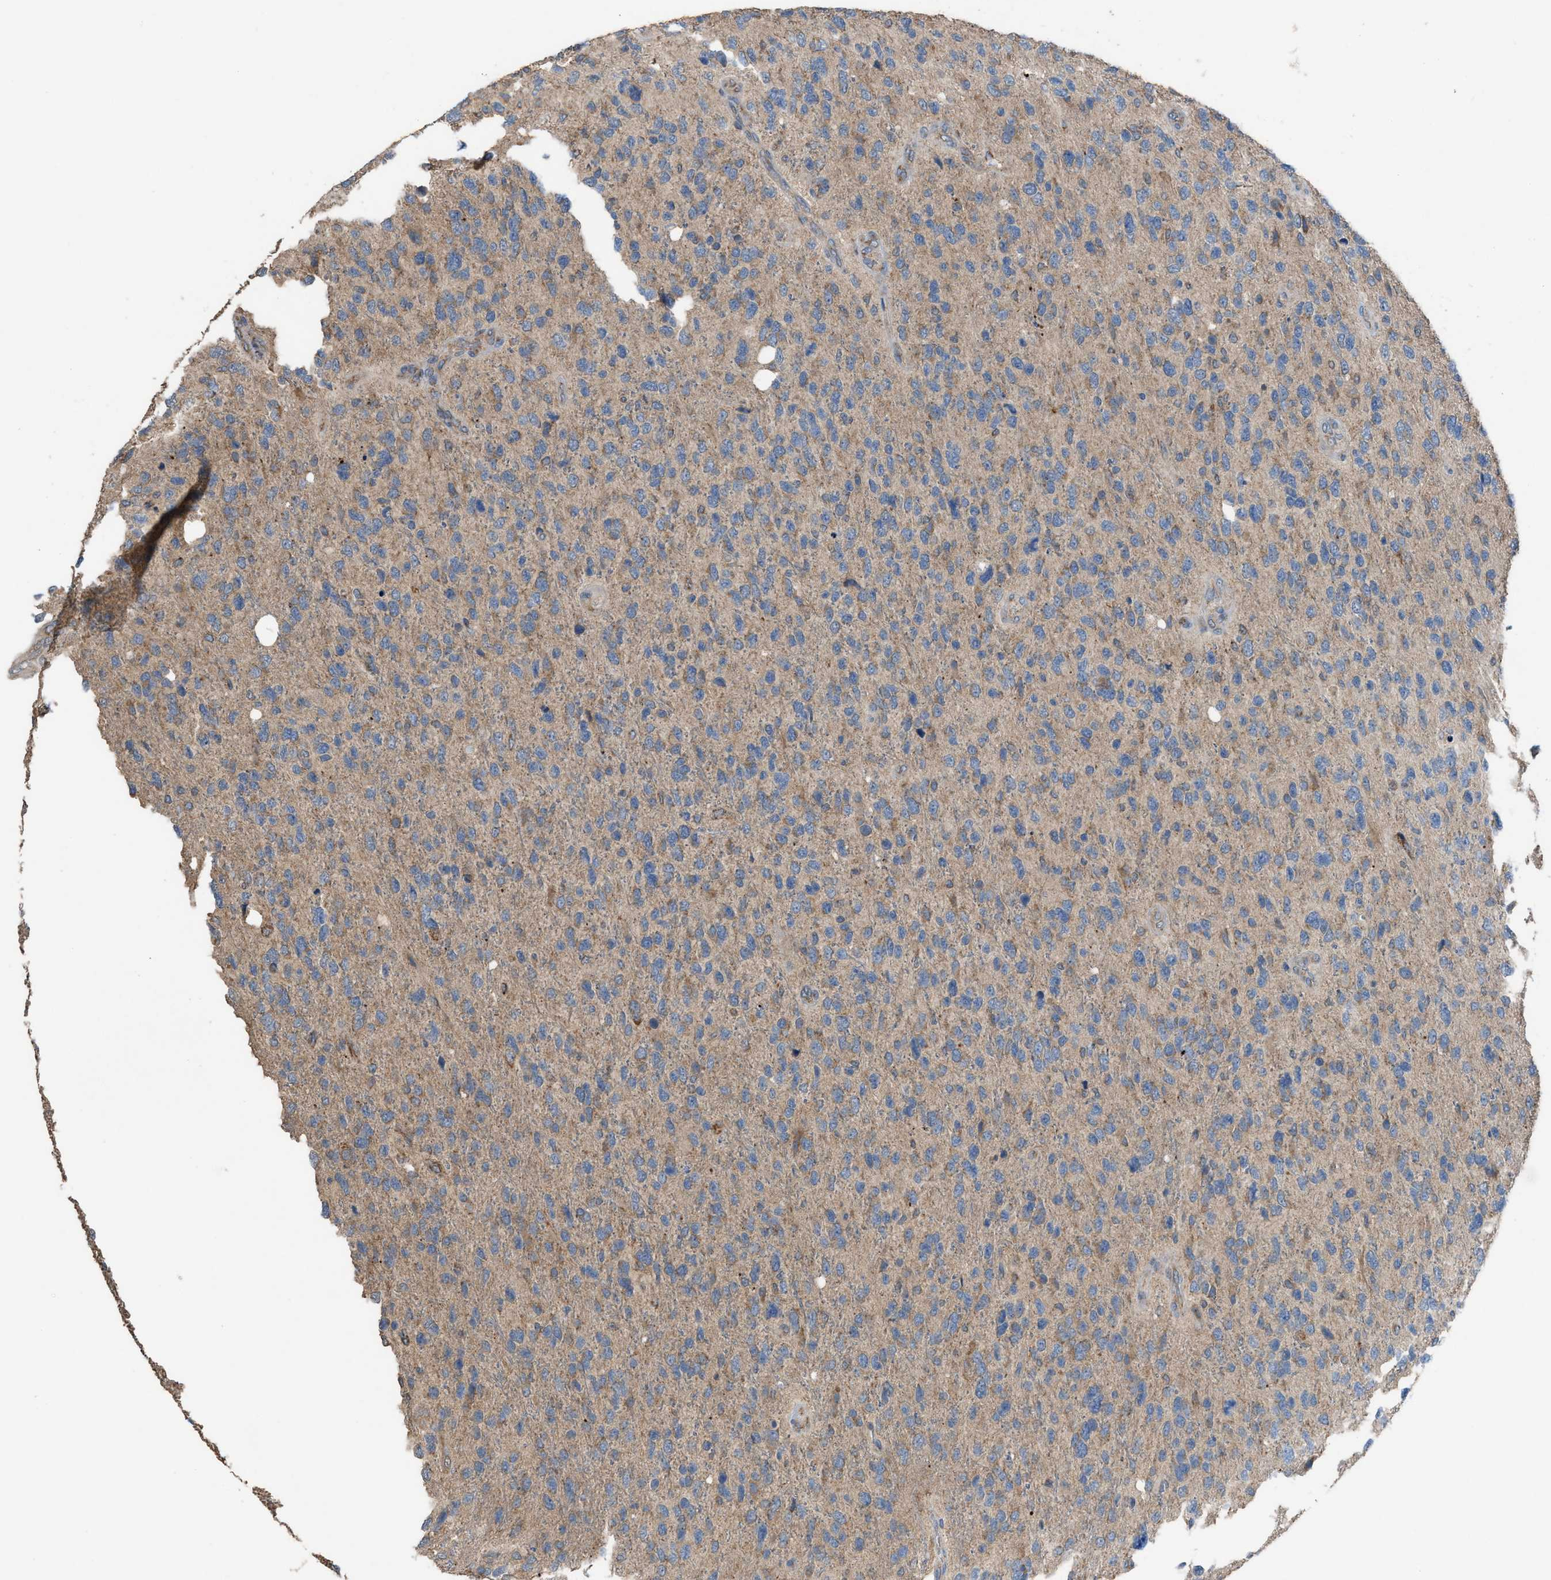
{"staining": {"intensity": "weak", "quantity": "25%-75%", "location": "cytoplasmic/membranous"}, "tissue": "glioma", "cell_type": "Tumor cells", "image_type": "cancer", "snomed": [{"axis": "morphology", "description": "Glioma, malignant, High grade"}, {"axis": "topography", "description": "Brain"}], "caption": "This image shows malignant glioma (high-grade) stained with immunohistochemistry (IHC) to label a protein in brown. The cytoplasmic/membranous of tumor cells show weak positivity for the protein. Nuclei are counter-stained blue.", "gene": "TPK1", "patient": {"sex": "female", "age": 58}}